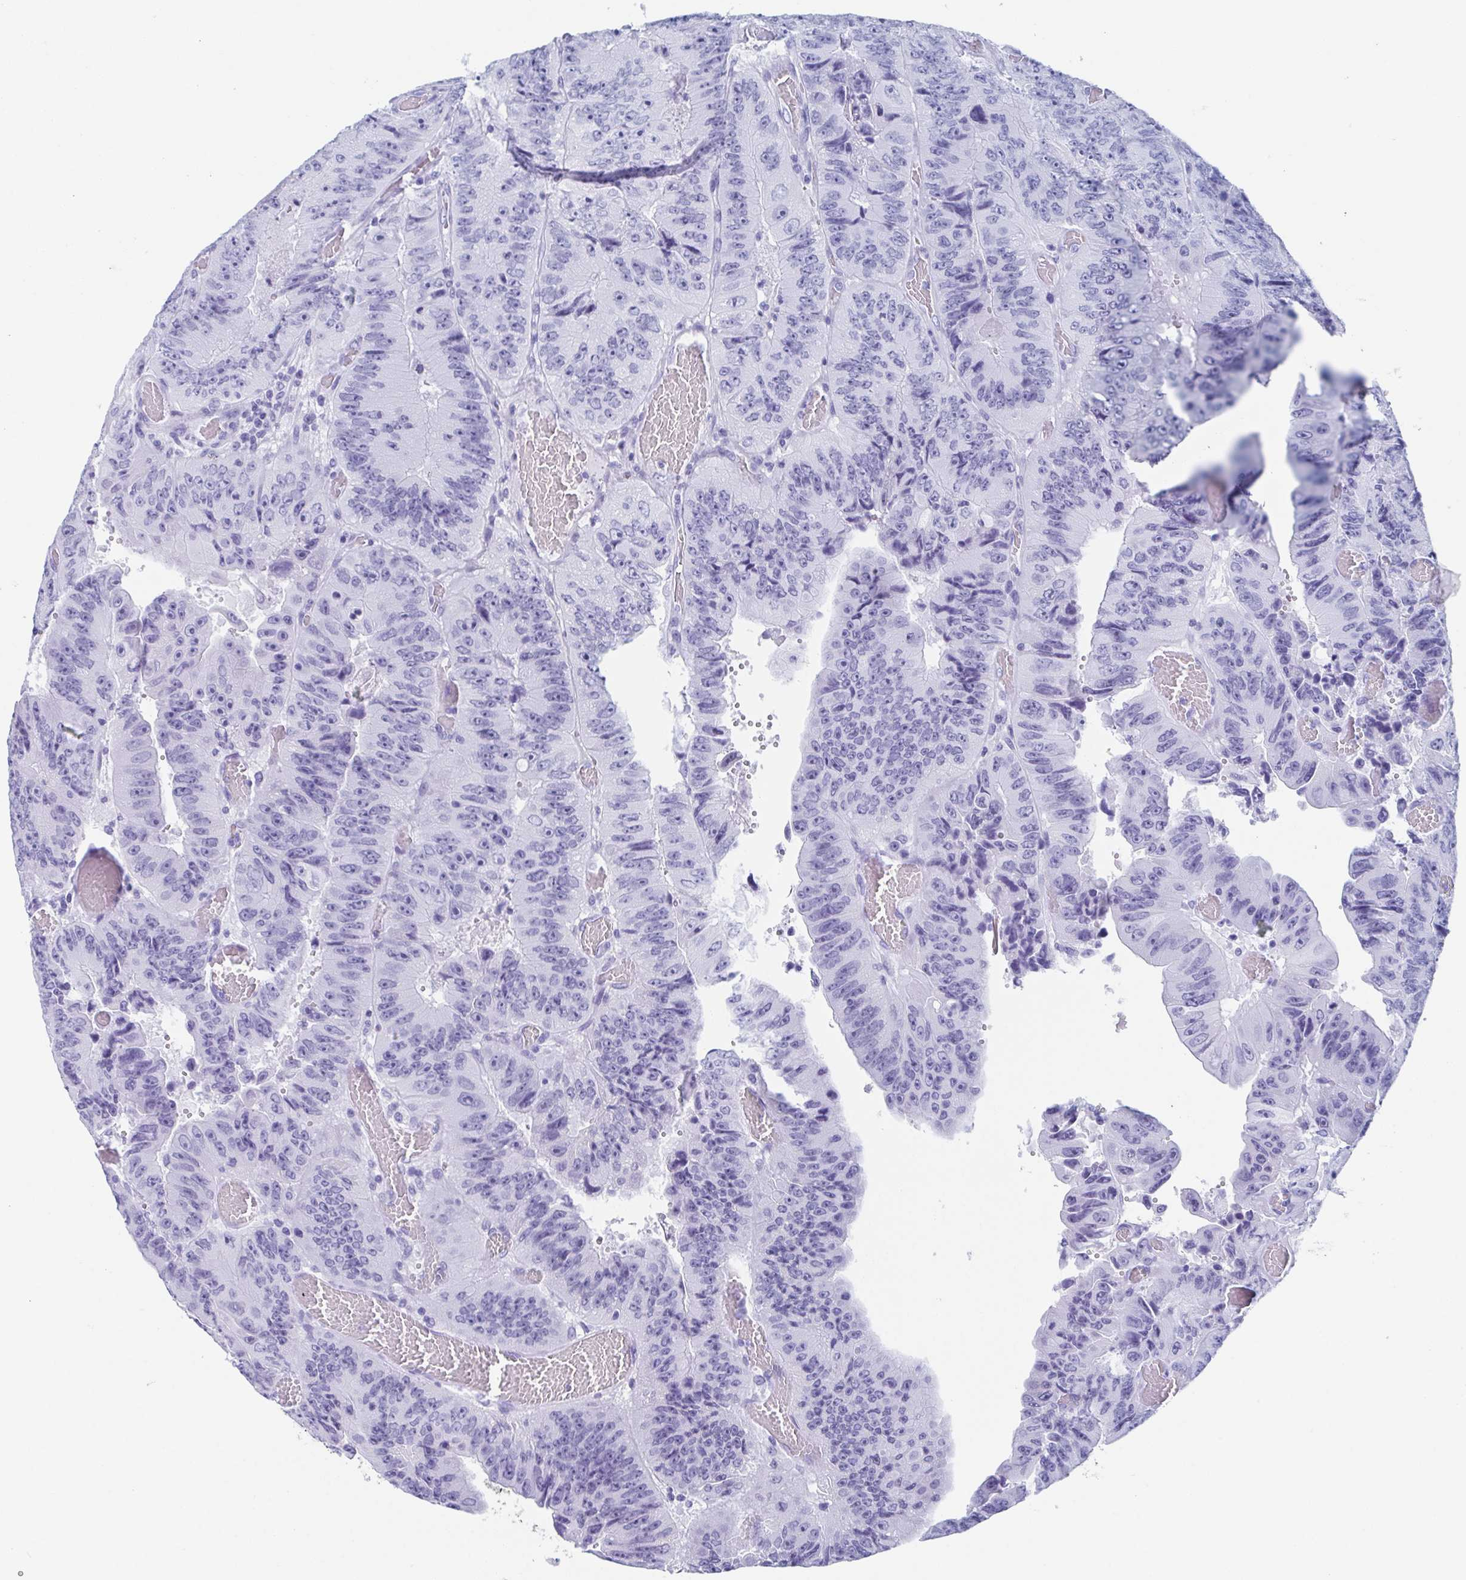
{"staining": {"intensity": "negative", "quantity": "none", "location": "none"}, "tissue": "colorectal cancer", "cell_type": "Tumor cells", "image_type": "cancer", "snomed": [{"axis": "morphology", "description": "Adenocarcinoma, NOS"}, {"axis": "topography", "description": "Colon"}], "caption": "Tumor cells show no significant staining in colorectal cancer.", "gene": "LYRM2", "patient": {"sex": "female", "age": 84}}